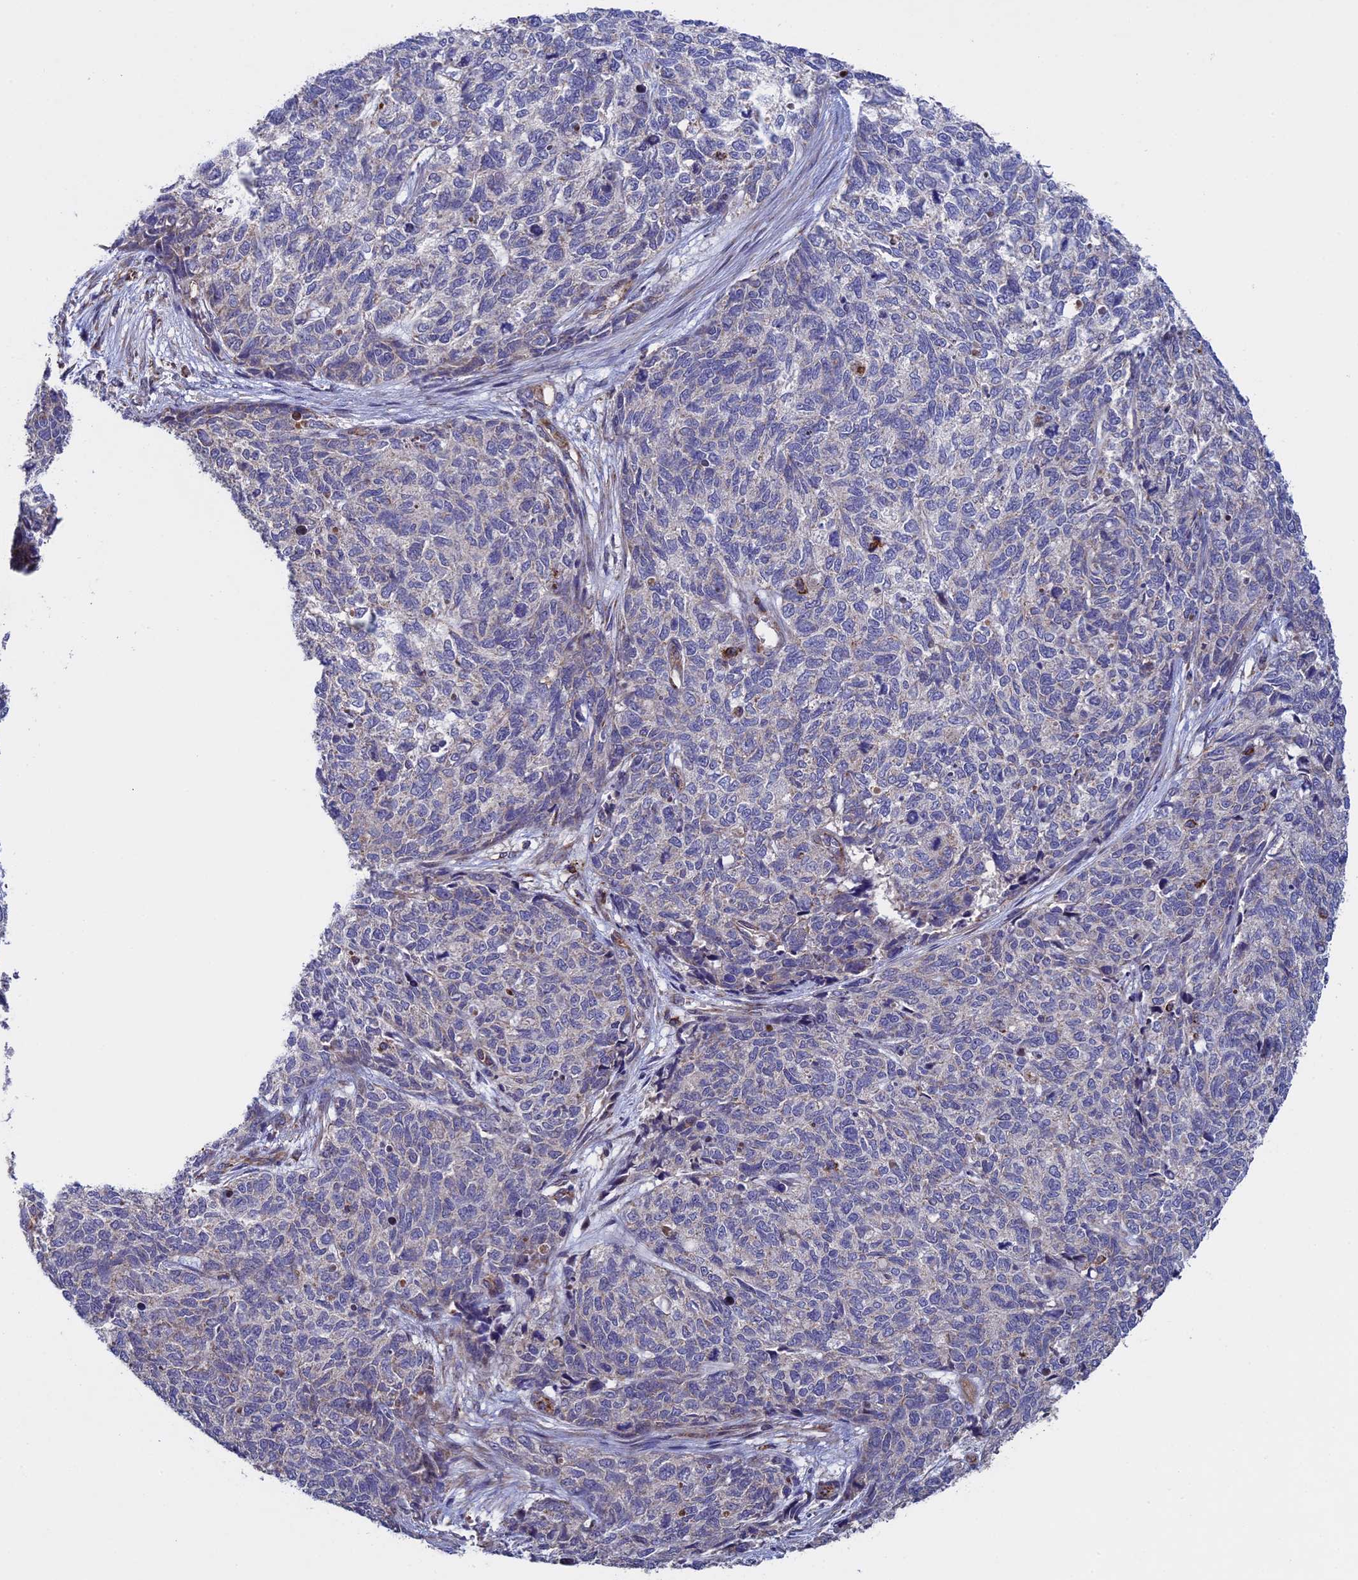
{"staining": {"intensity": "moderate", "quantity": "<25%", "location": "cytoplasmic/membranous"}, "tissue": "cervical cancer", "cell_type": "Tumor cells", "image_type": "cancer", "snomed": [{"axis": "morphology", "description": "Squamous cell carcinoma, NOS"}, {"axis": "topography", "description": "Cervix"}], "caption": "Moderate cytoplasmic/membranous staining is seen in about <25% of tumor cells in cervical cancer.", "gene": "RNF17", "patient": {"sex": "female", "age": 63}}